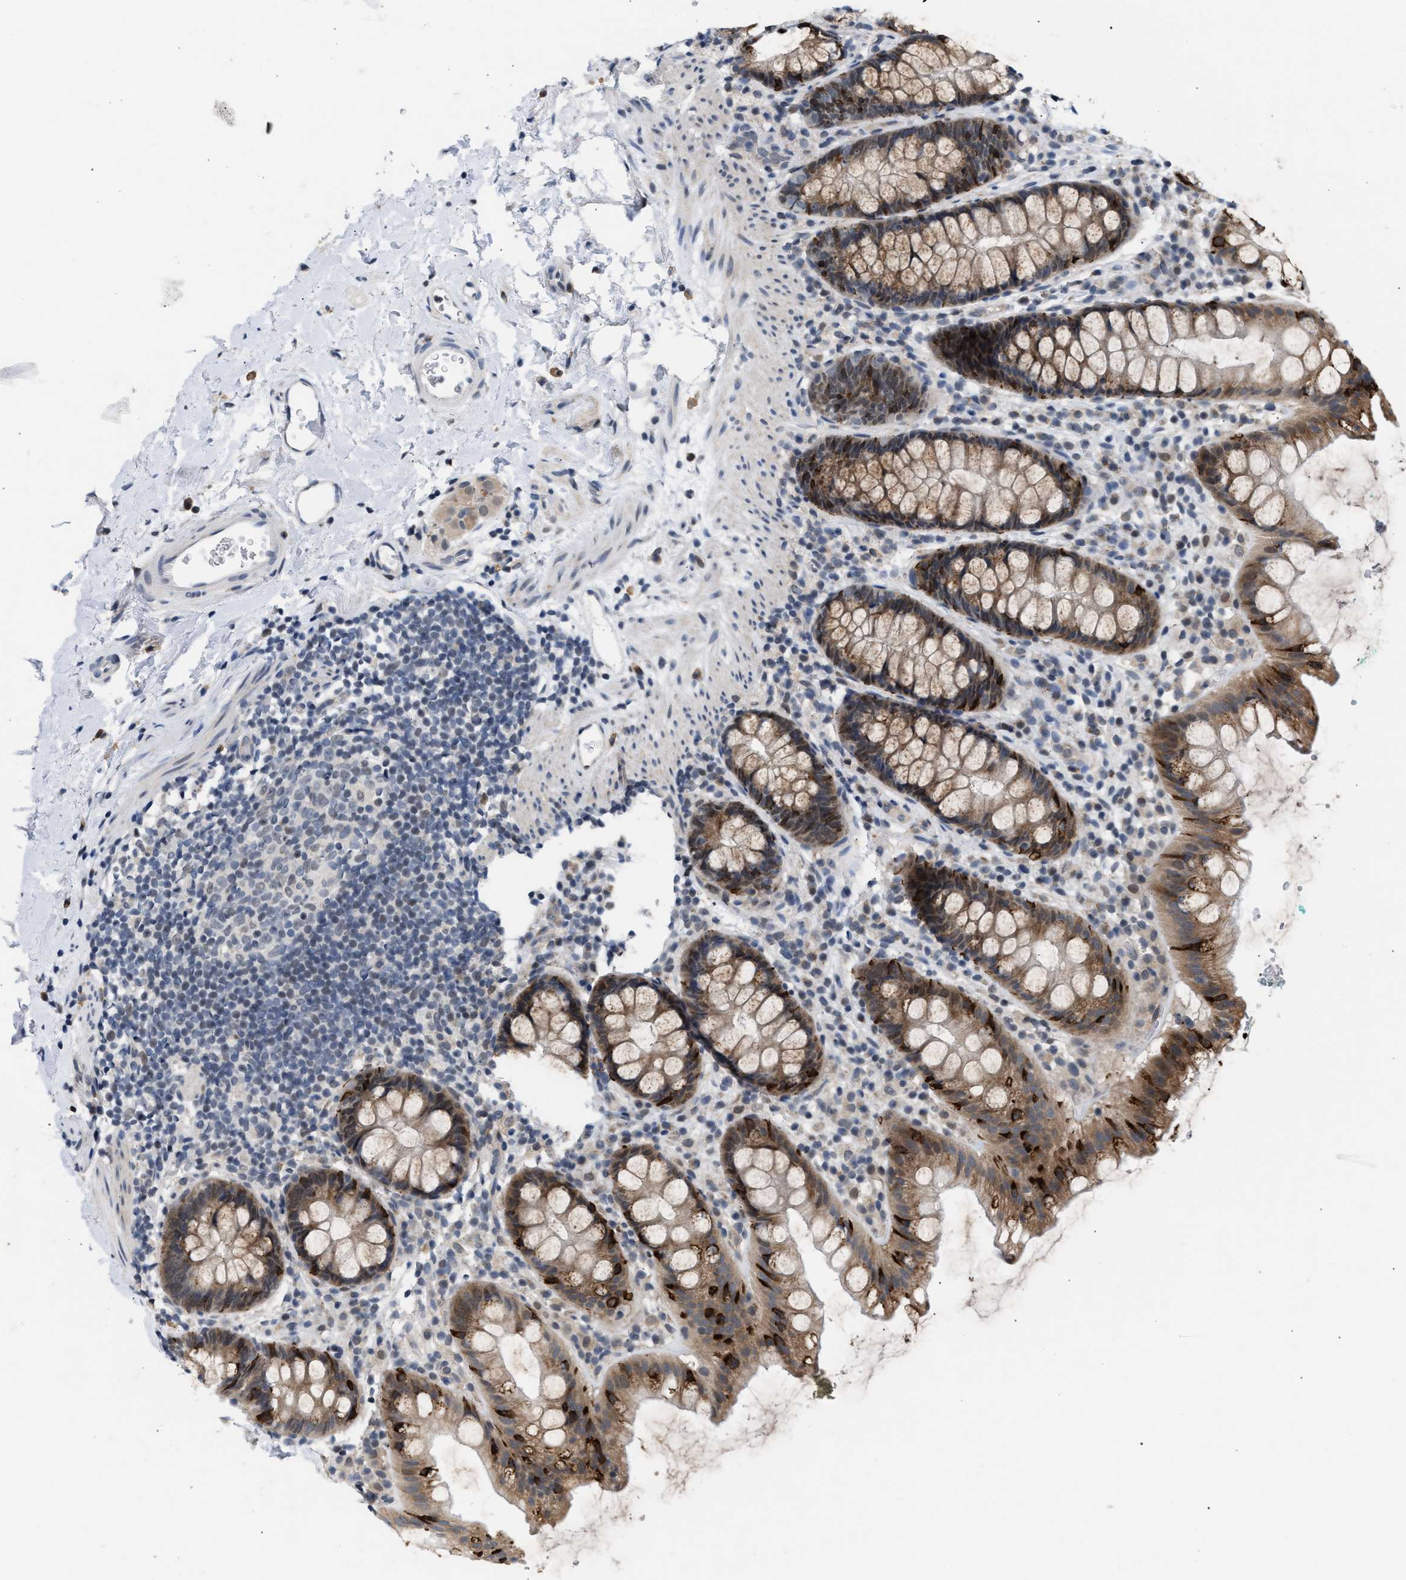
{"staining": {"intensity": "strong", "quantity": ">75%", "location": "cytoplasmic/membranous"}, "tissue": "rectum", "cell_type": "Glandular cells", "image_type": "normal", "snomed": [{"axis": "morphology", "description": "Normal tissue, NOS"}, {"axis": "topography", "description": "Rectum"}], "caption": "A brown stain highlights strong cytoplasmic/membranous positivity of a protein in glandular cells of benign human rectum.", "gene": "TXNRD3", "patient": {"sex": "female", "age": 65}}